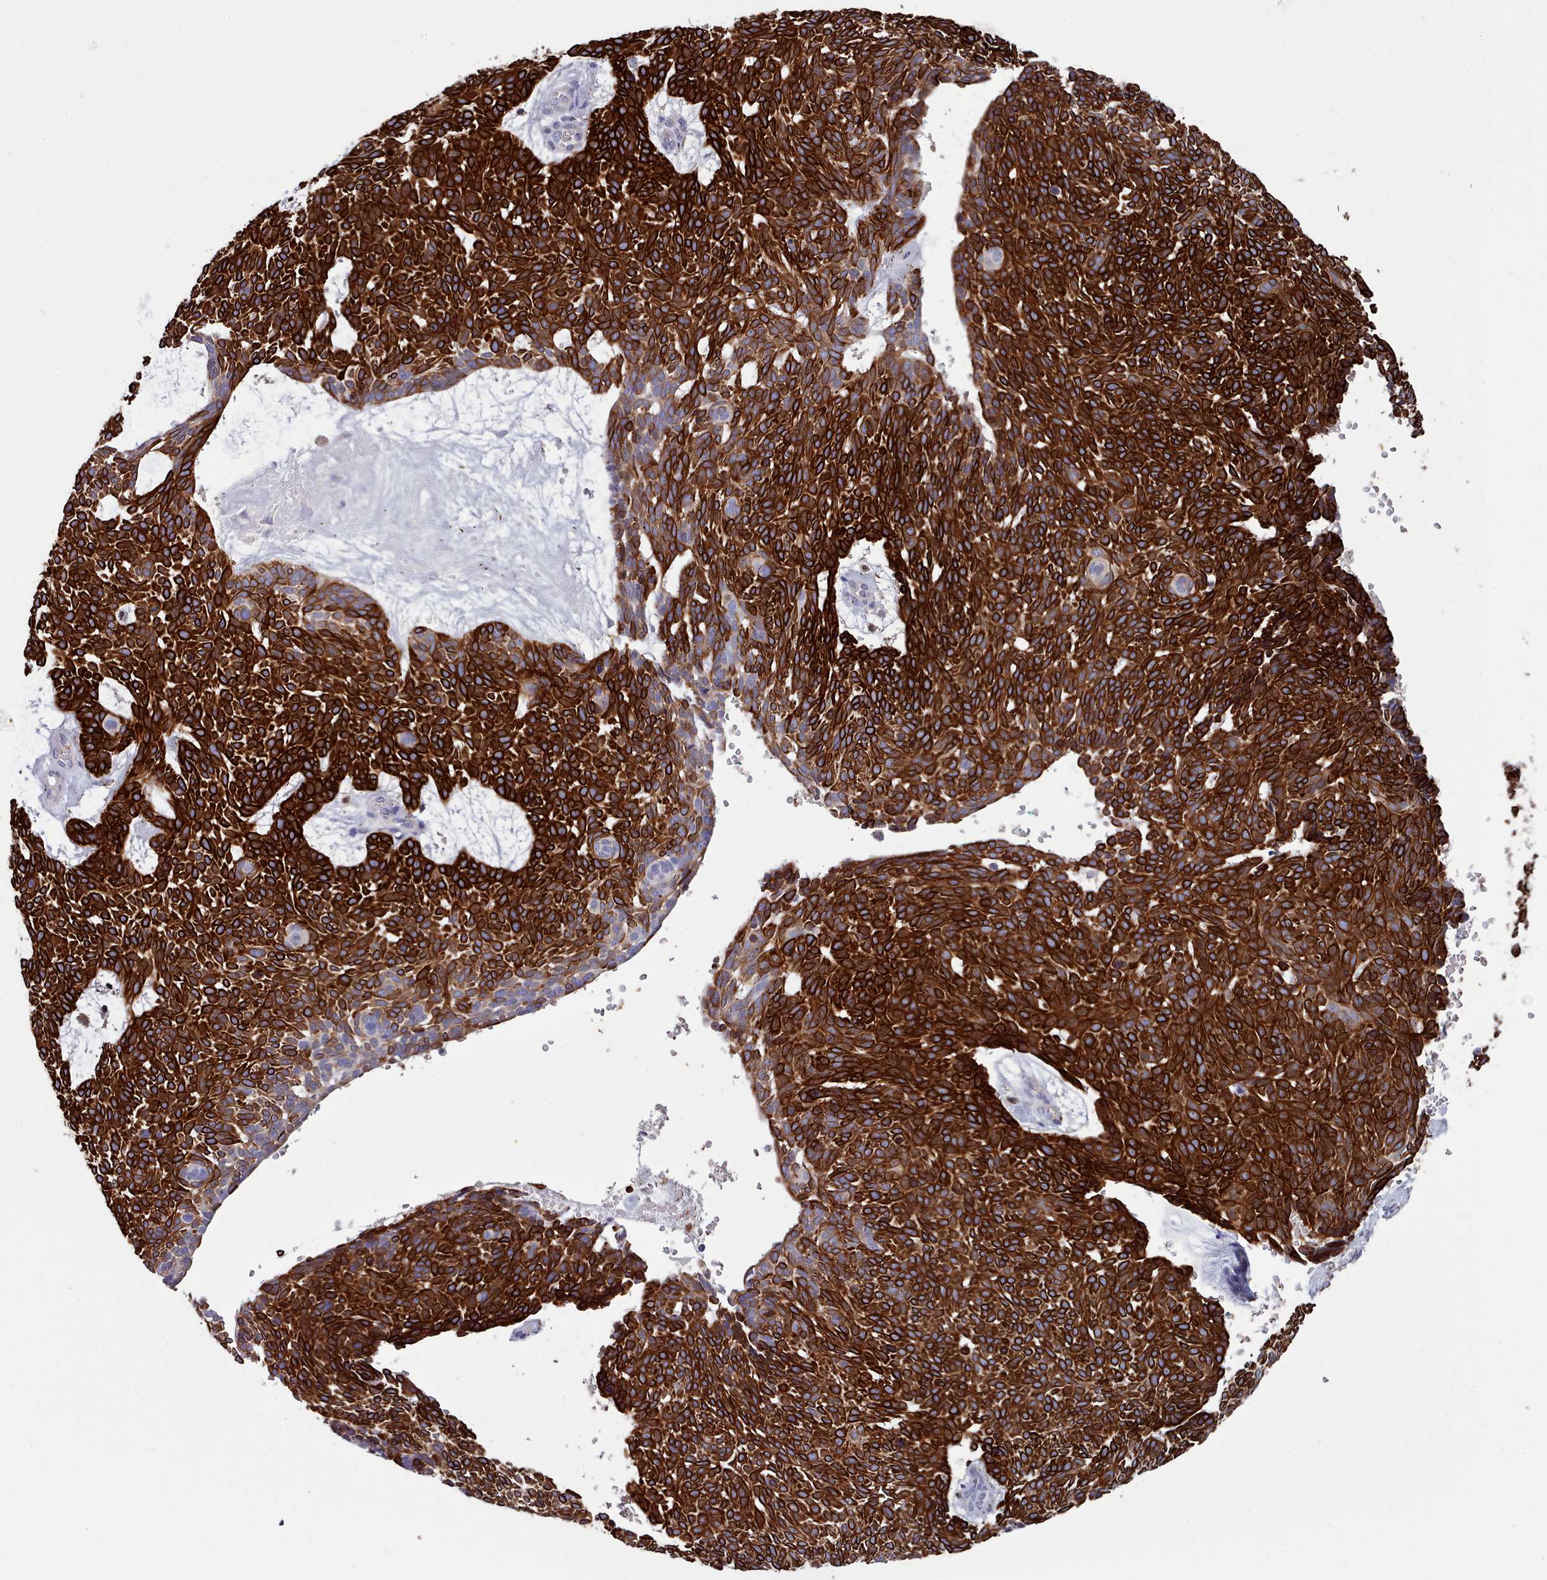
{"staining": {"intensity": "strong", "quantity": ">75%", "location": "cytoplasmic/membranous"}, "tissue": "skin cancer", "cell_type": "Tumor cells", "image_type": "cancer", "snomed": [{"axis": "morphology", "description": "Basal cell carcinoma"}, {"axis": "topography", "description": "Skin"}], "caption": "Immunohistochemical staining of skin cancer (basal cell carcinoma) shows high levels of strong cytoplasmic/membranous staining in about >75% of tumor cells. Using DAB (brown) and hematoxylin (blue) stains, captured at high magnification using brightfield microscopy.", "gene": "RAC2", "patient": {"sex": "male", "age": 61}}